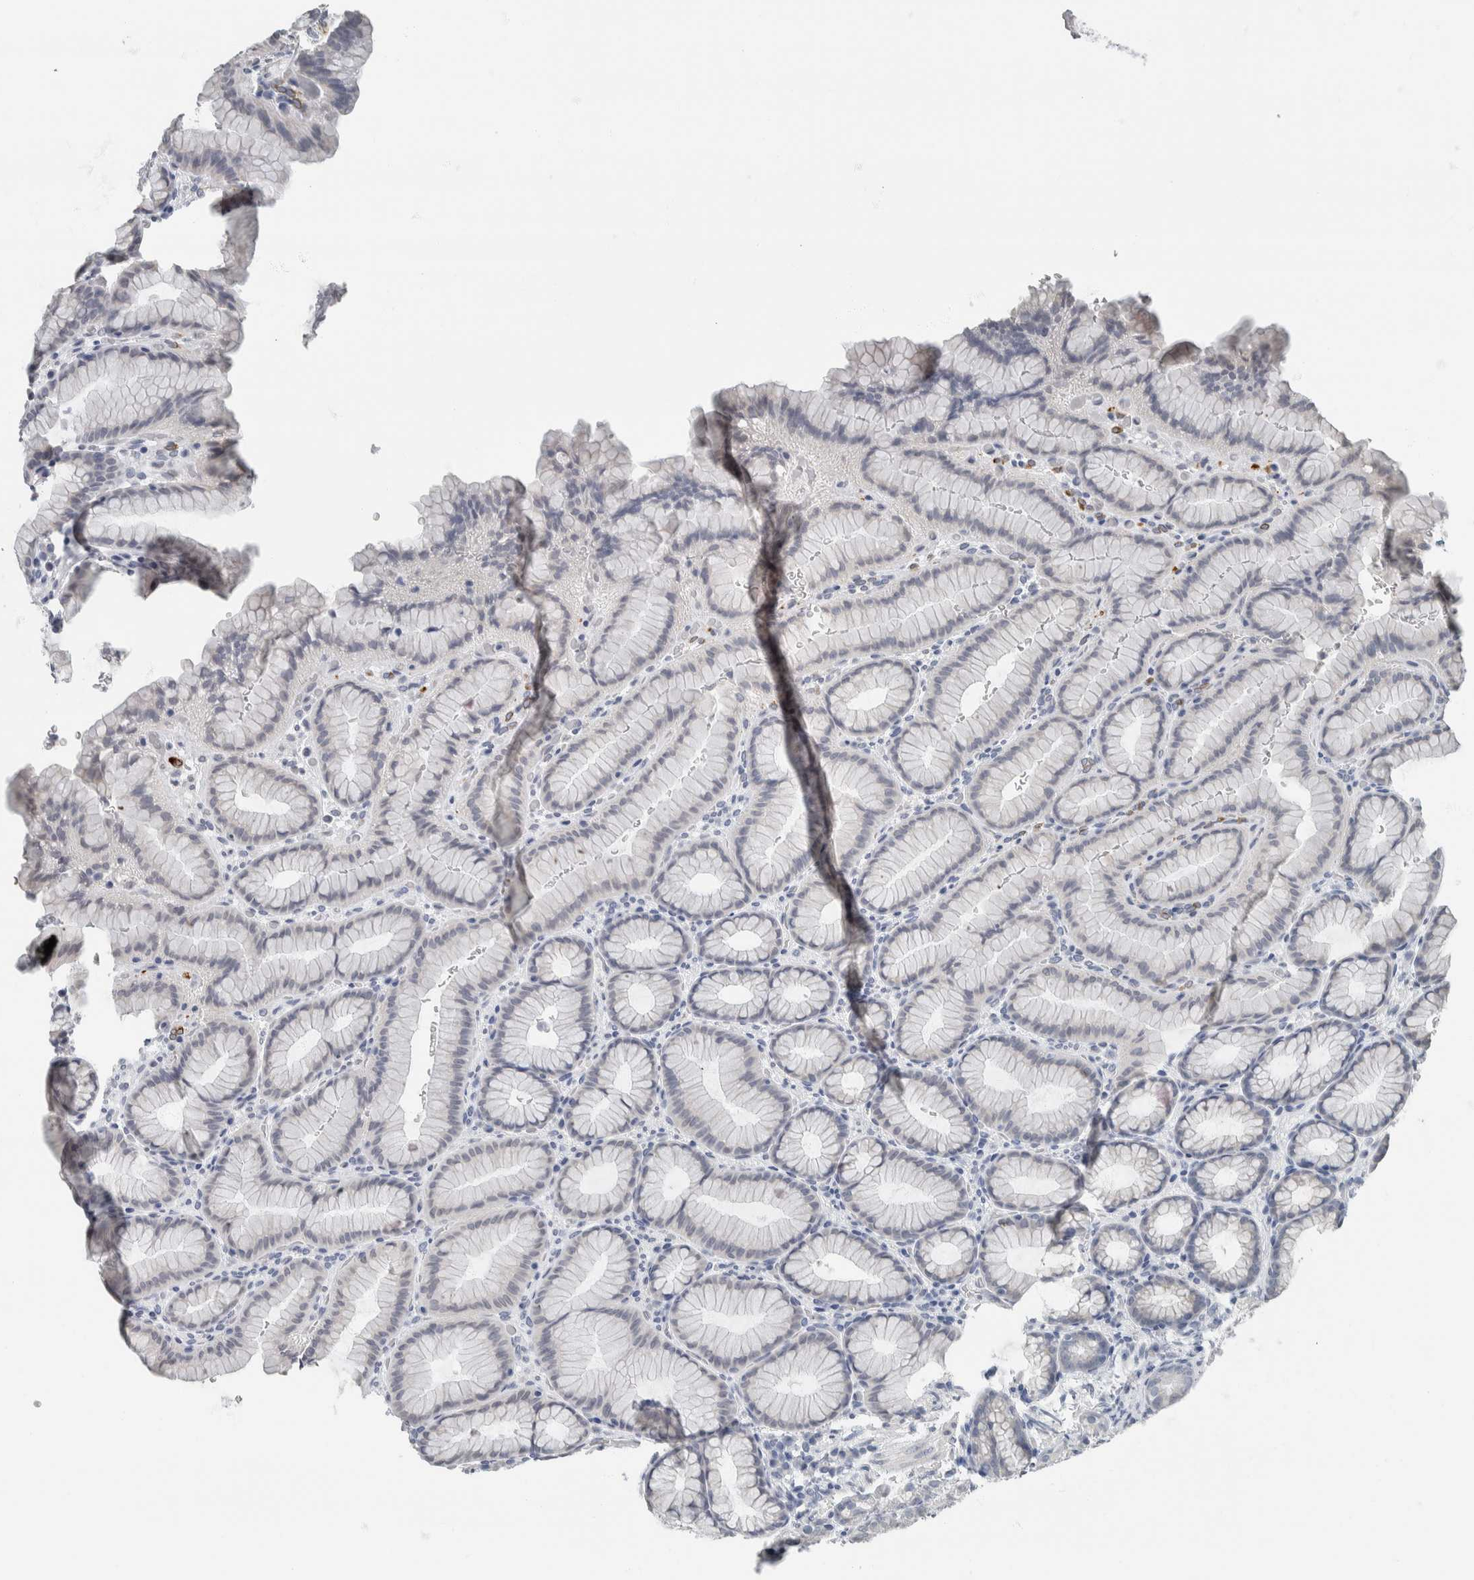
{"staining": {"intensity": "negative", "quantity": "none", "location": "none"}, "tissue": "stomach", "cell_type": "Glandular cells", "image_type": "normal", "snomed": [{"axis": "morphology", "description": "Normal tissue, NOS"}, {"axis": "topography", "description": "Stomach"}], "caption": "Immunohistochemistry of normal stomach displays no staining in glandular cells. (DAB IHC with hematoxylin counter stain).", "gene": "NEFM", "patient": {"sex": "male", "age": 42}}